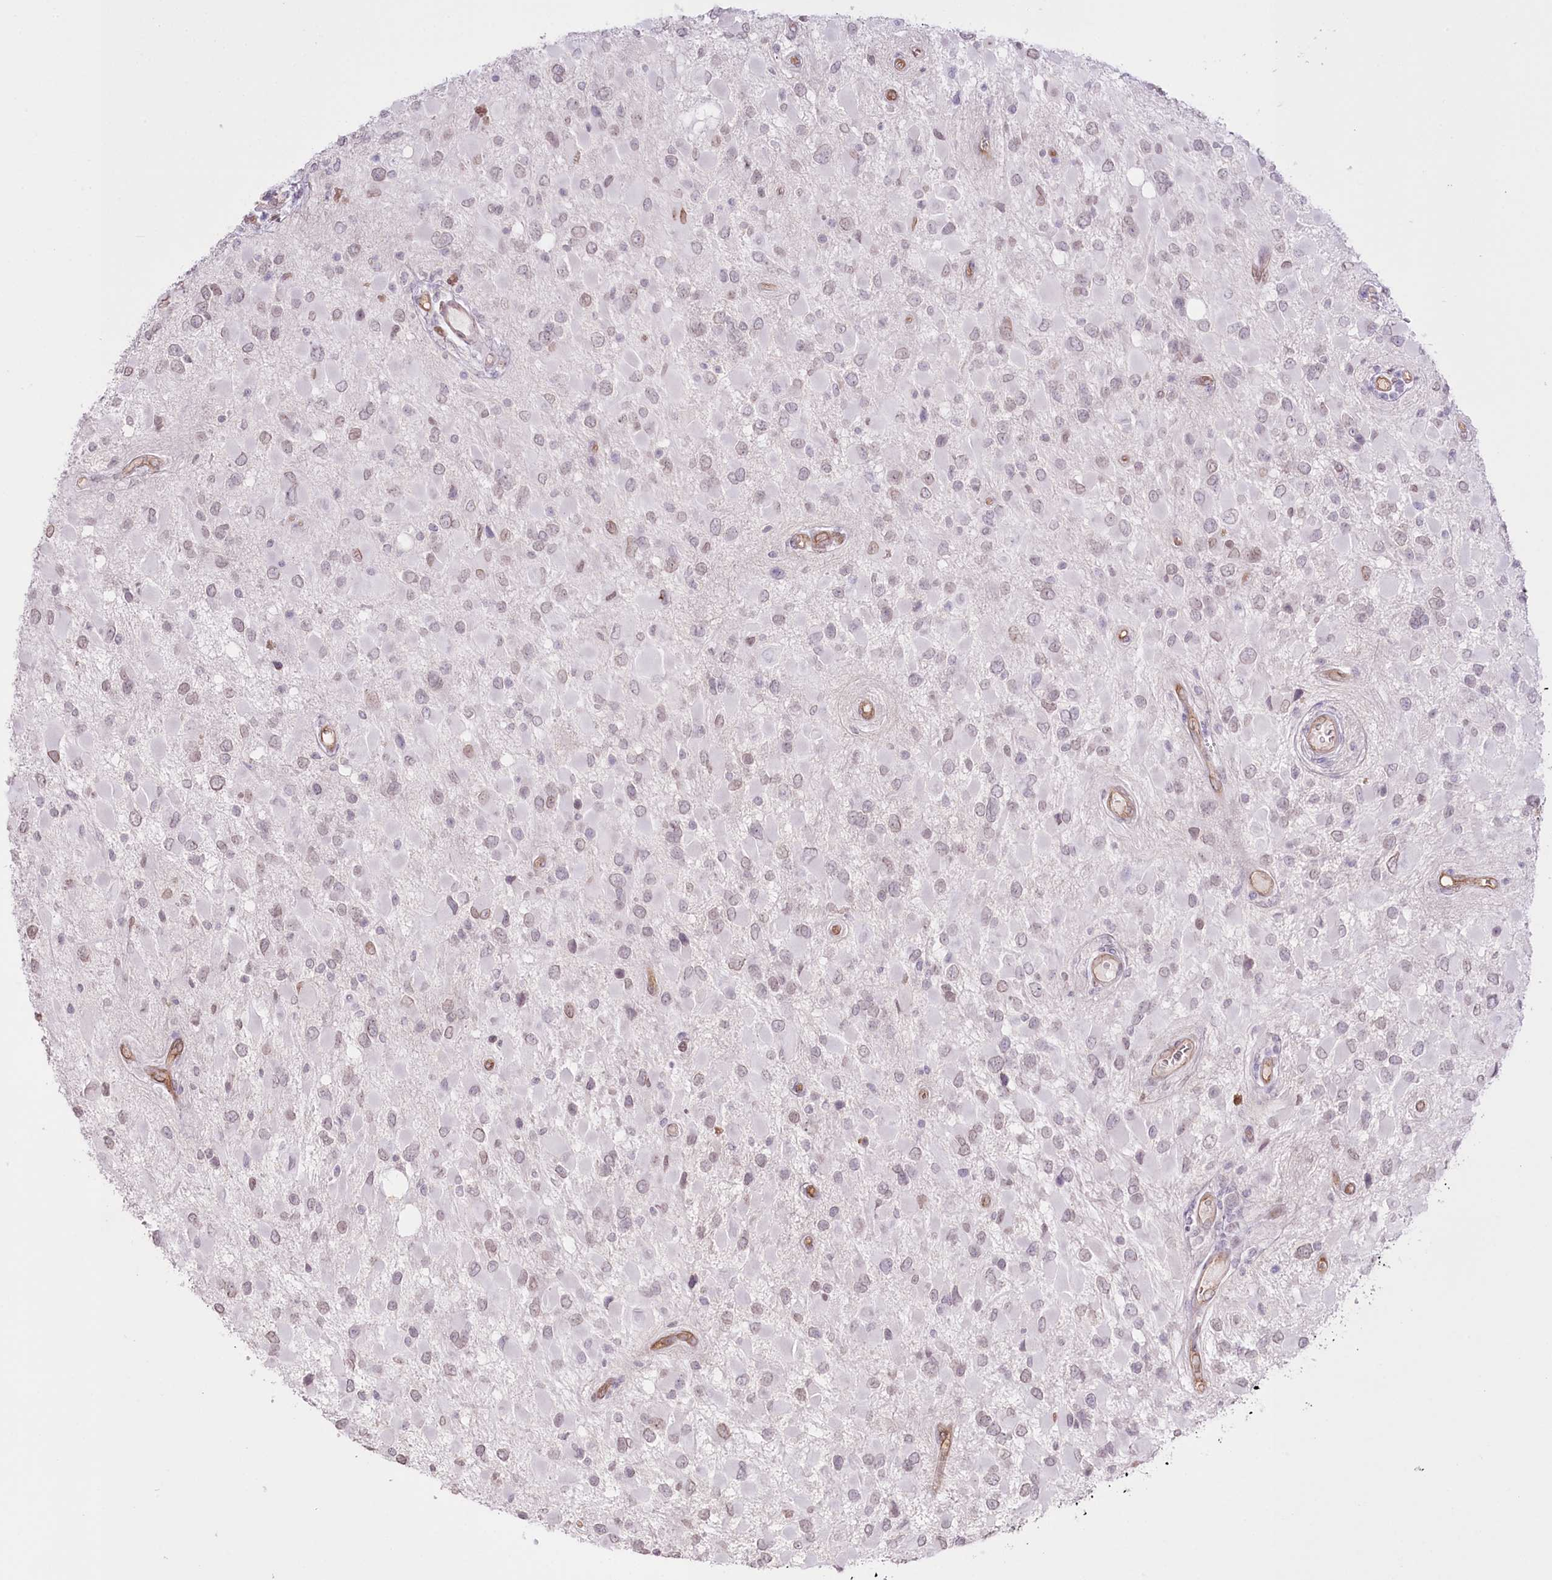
{"staining": {"intensity": "weak", "quantity": "<25%", "location": "nuclear"}, "tissue": "glioma", "cell_type": "Tumor cells", "image_type": "cancer", "snomed": [{"axis": "morphology", "description": "Glioma, malignant, High grade"}, {"axis": "topography", "description": "Brain"}], "caption": "Human glioma stained for a protein using immunohistochemistry (IHC) shows no staining in tumor cells.", "gene": "SLC39A10", "patient": {"sex": "male", "age": 53}}